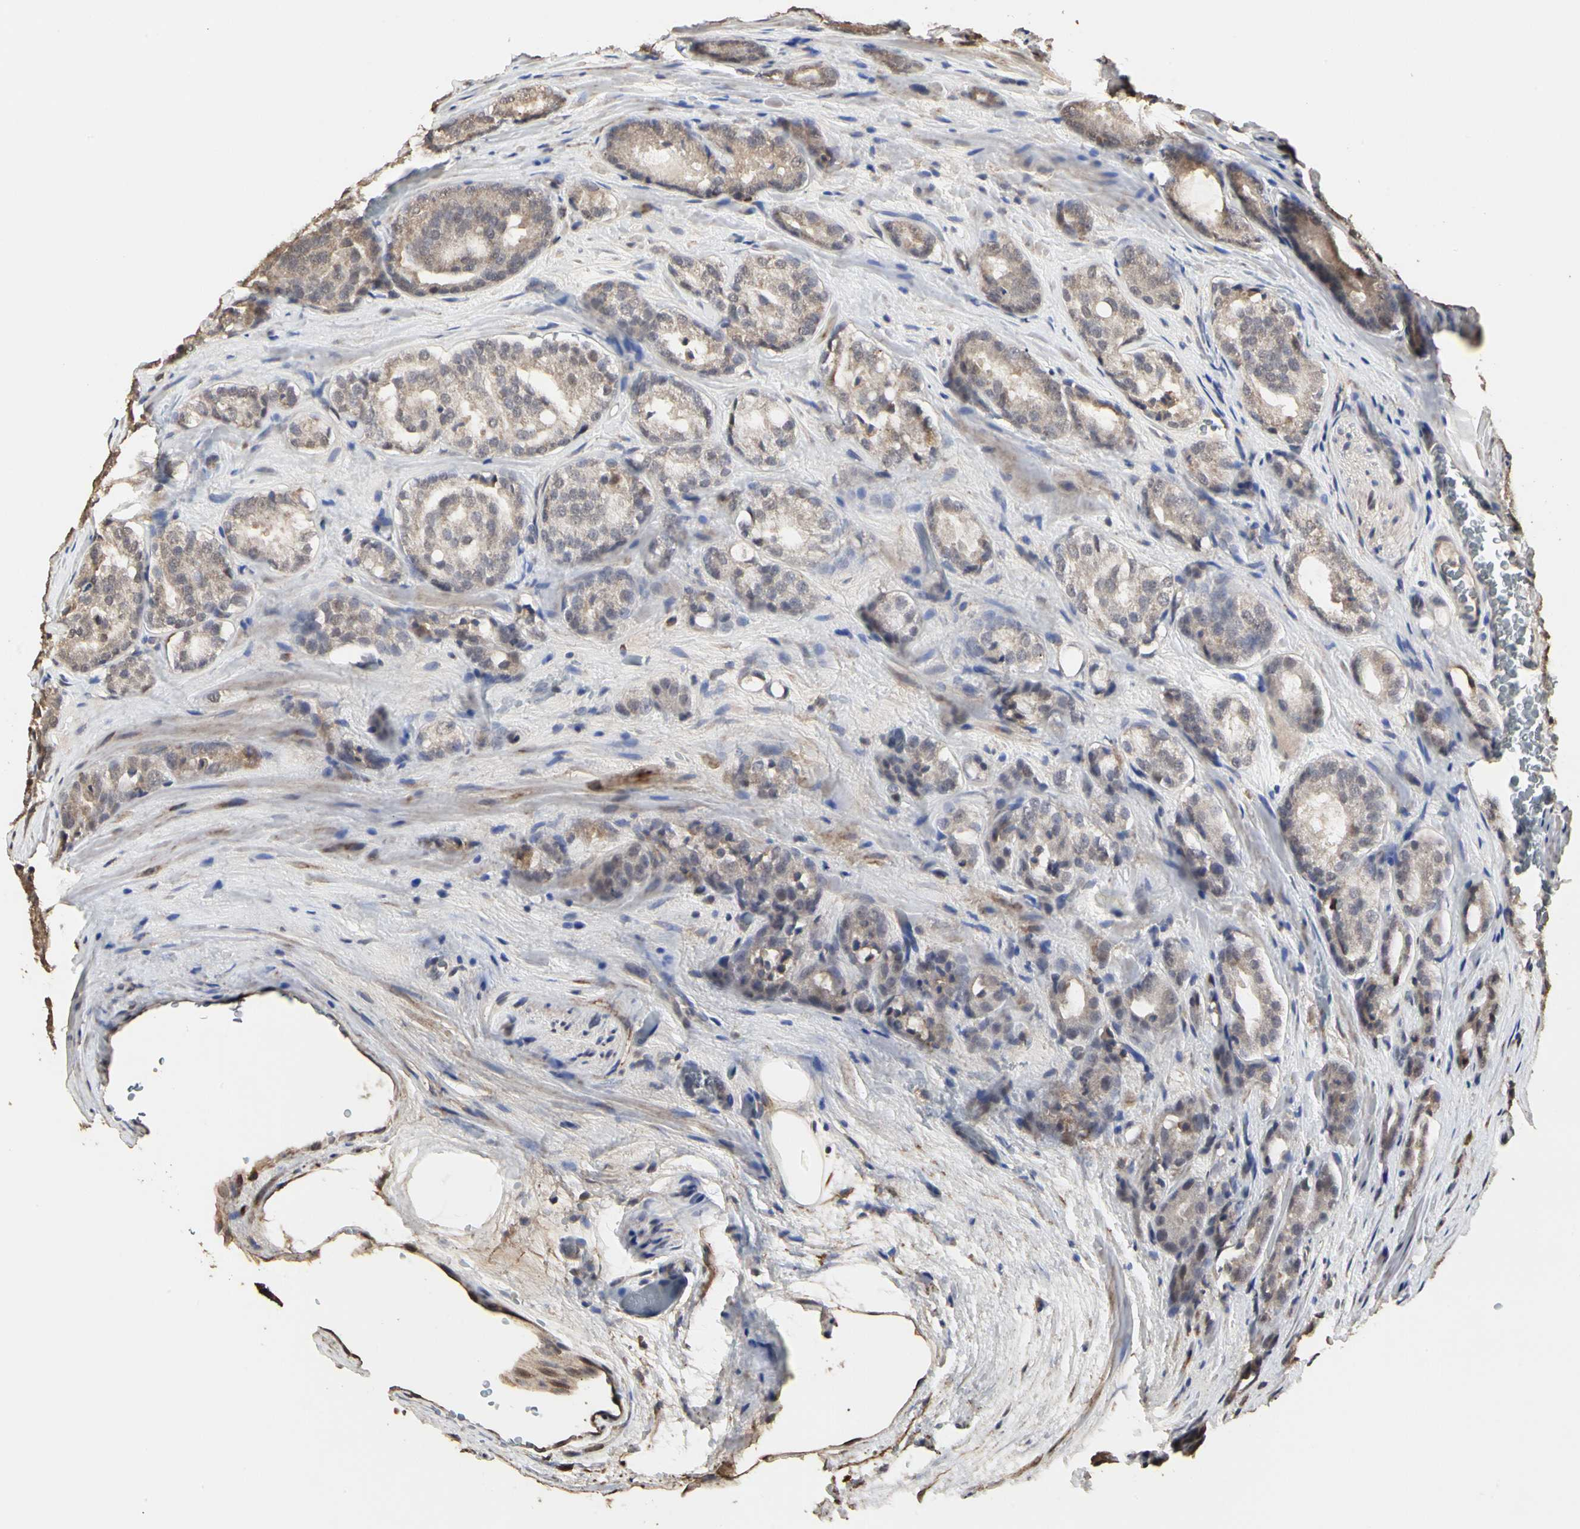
{"staining": {"intensity": "moderate", "quantity": ">75%", "location": "cytoplasmic/membranous"}, "tissue": "prostate cancer", "cell_type": "Tumor cells", "image_type": "cancer", "snomed": [{"axis": "morphology", "description": "Adenocarcinoma, High grade"}, {"axis": "topography", "description": "Prostate"}], "caption": "DAB (3,3'-diaminobenzidine) immunohistochemical staining of prostate cancer displays moderate cytoplasmic/membranous protein staining in about >75% of tumor cells.", "gene": "TAOK1", "patient": {"sex": "male", "age": 64}}